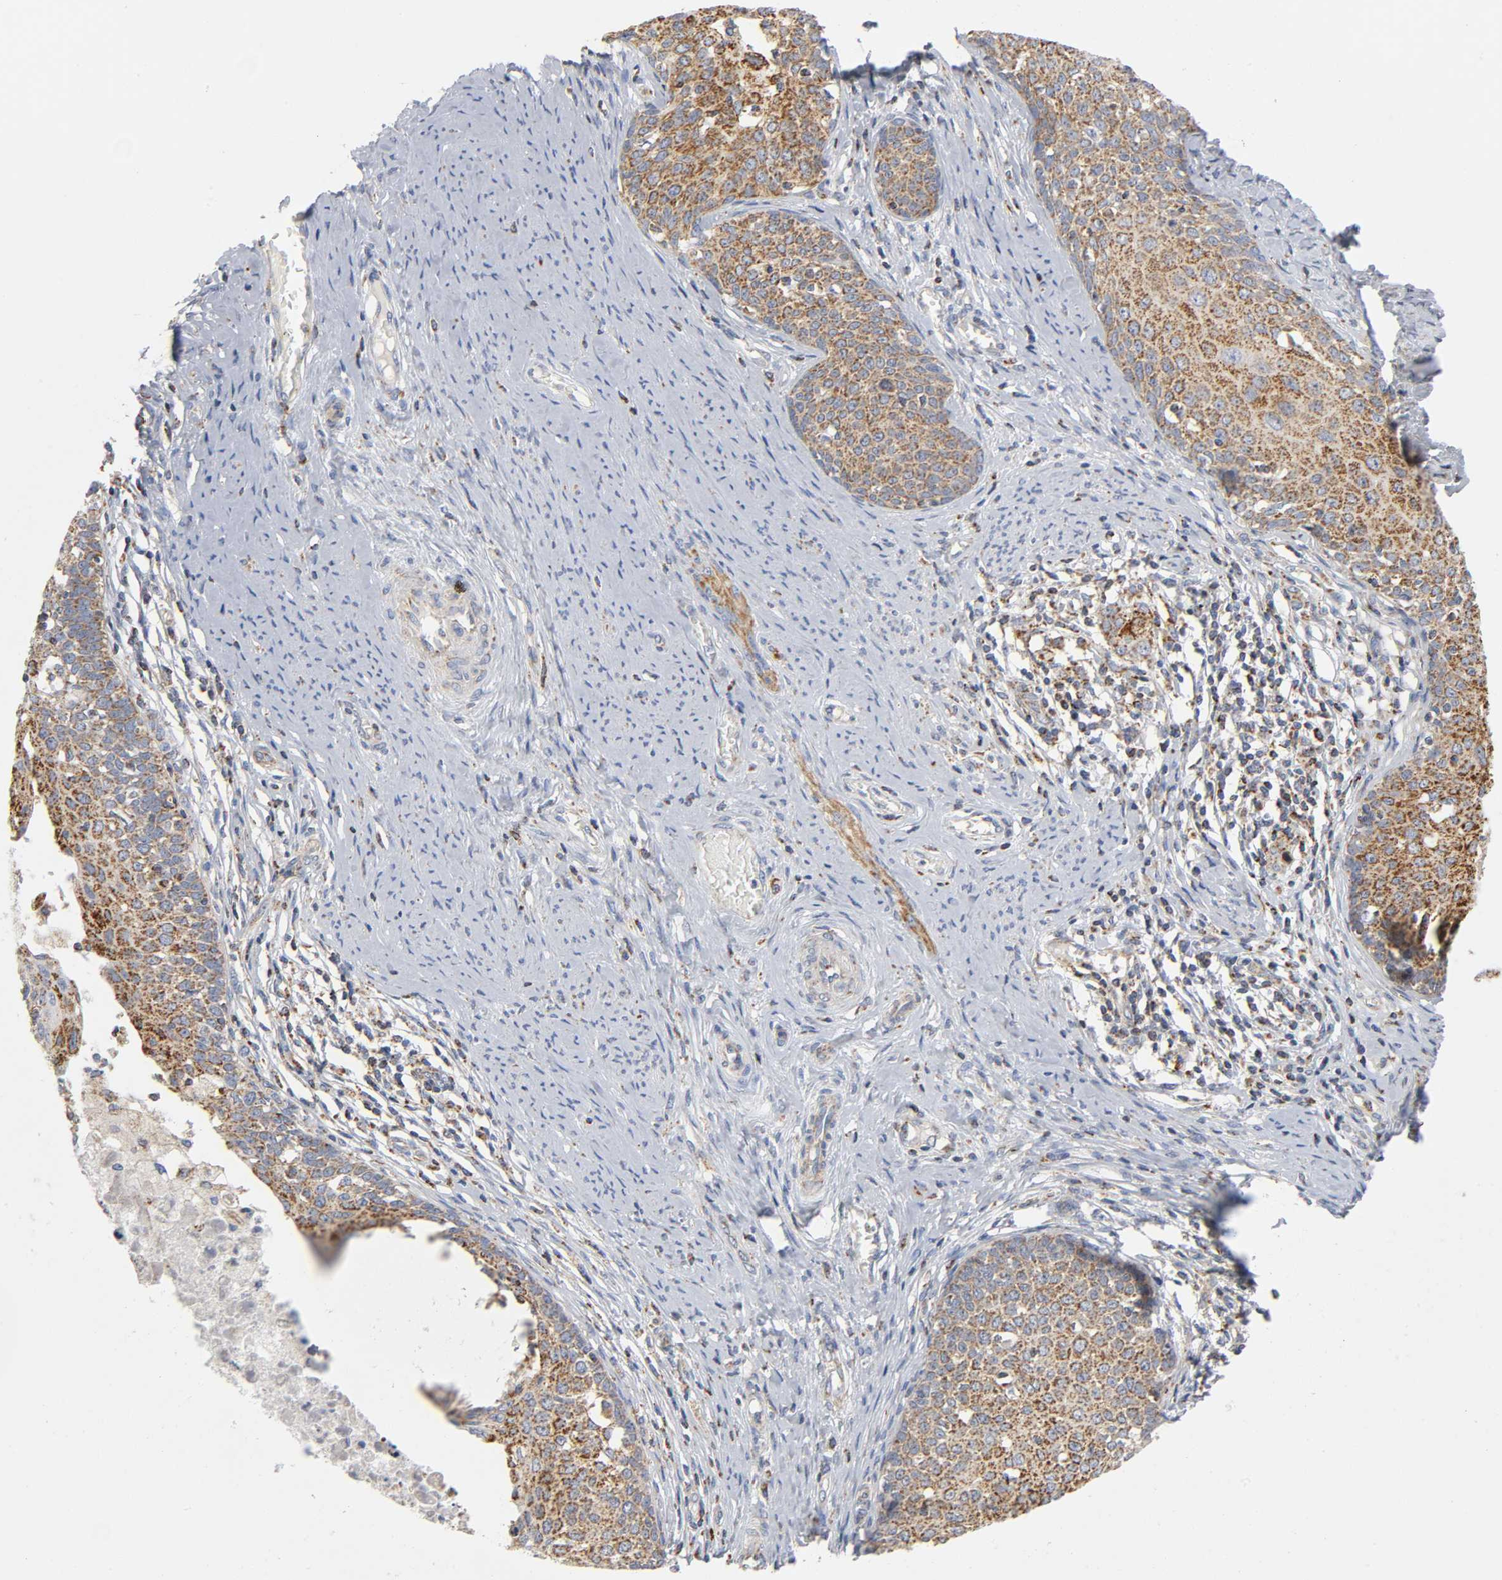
{"staining": {"intensity": "strong", "quantity": ">75%", "location": "cytoplasmic/membranous"}, "tissue": "cervical cancer", "cell_type": "Tumor cells", "image_type": "cancer", "snomed": [{"axis": "morphology", "description": "Squamous cell carcinoma, NOS"}, {"axis": "morphology", "description": "Adenocarcinoma, NOS"}, {"axis": "topography", "description": "Cervix"}], "caption": "This is an image of immunohistochemistry (IHC) staining of cervical cancer (adenocarcinoma), which shows strong positivity in the cytoplasmic/membranous of tumor cells.", "gene": "BAK1", "patient": {"sex": "female", "age": 52}}